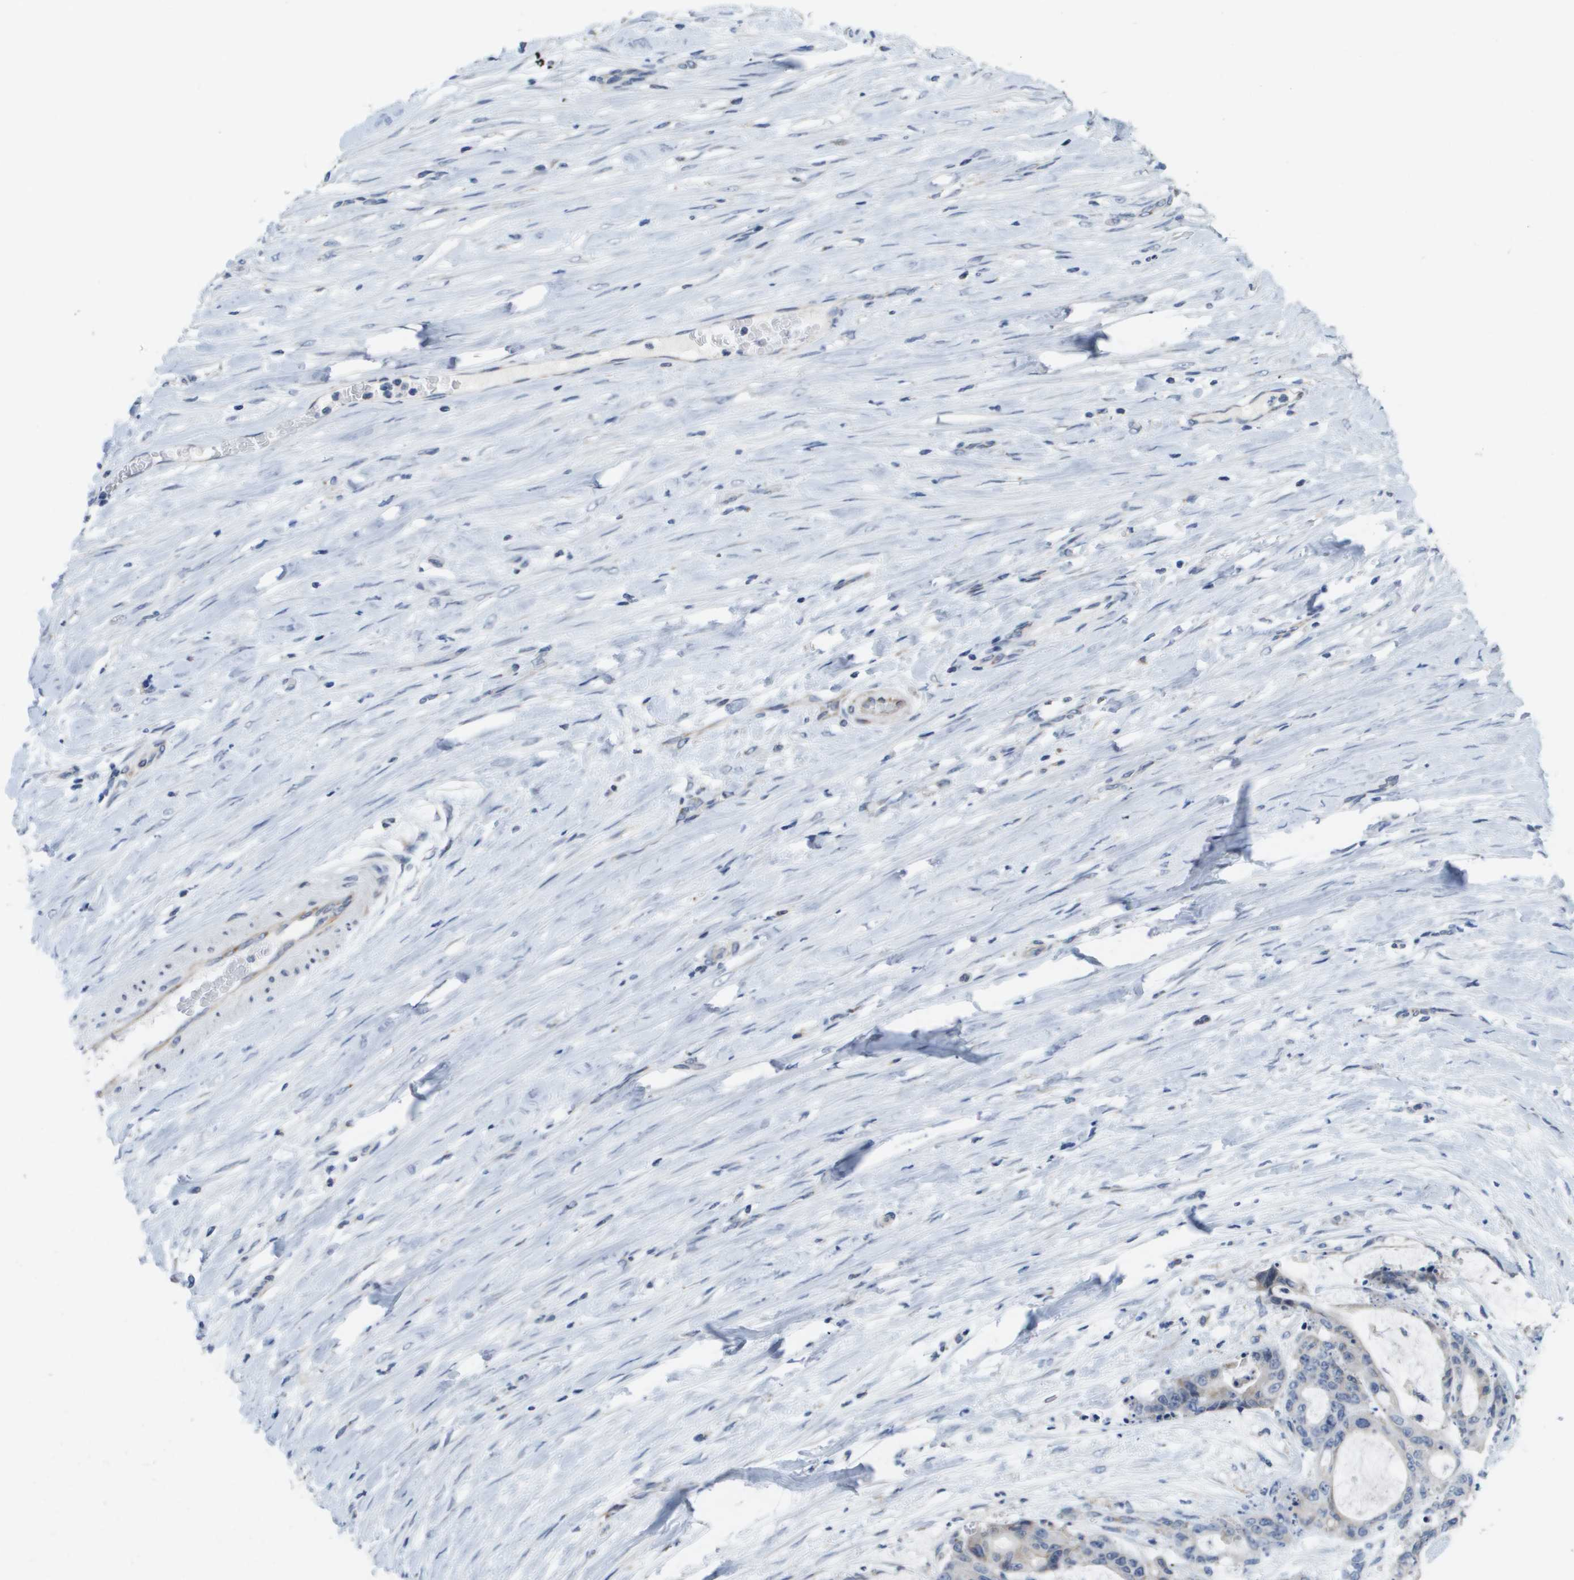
{"staining": {"intensity": "moderate", "quantity": "25%-75%", "location": "cytoplasmic/membranous"}, "tissue": "liver cancer", "cell_type": "Tumor cells", "image_type": "cancer", "snomed": [{"axis": "morphology", "description": "Cholangiocarcinoma"}, {"axis": "topography", "description": "Liver"}], "caption": "Approximately 25%-75% of tumor cells in human liver cholangiocarcinoma show moderate cytoplasmic/membranous protein expression as visualized by brown immunohistochemical staining.", "gene": "TMEM223", "patient": {"sex": "female", "age": 73}}